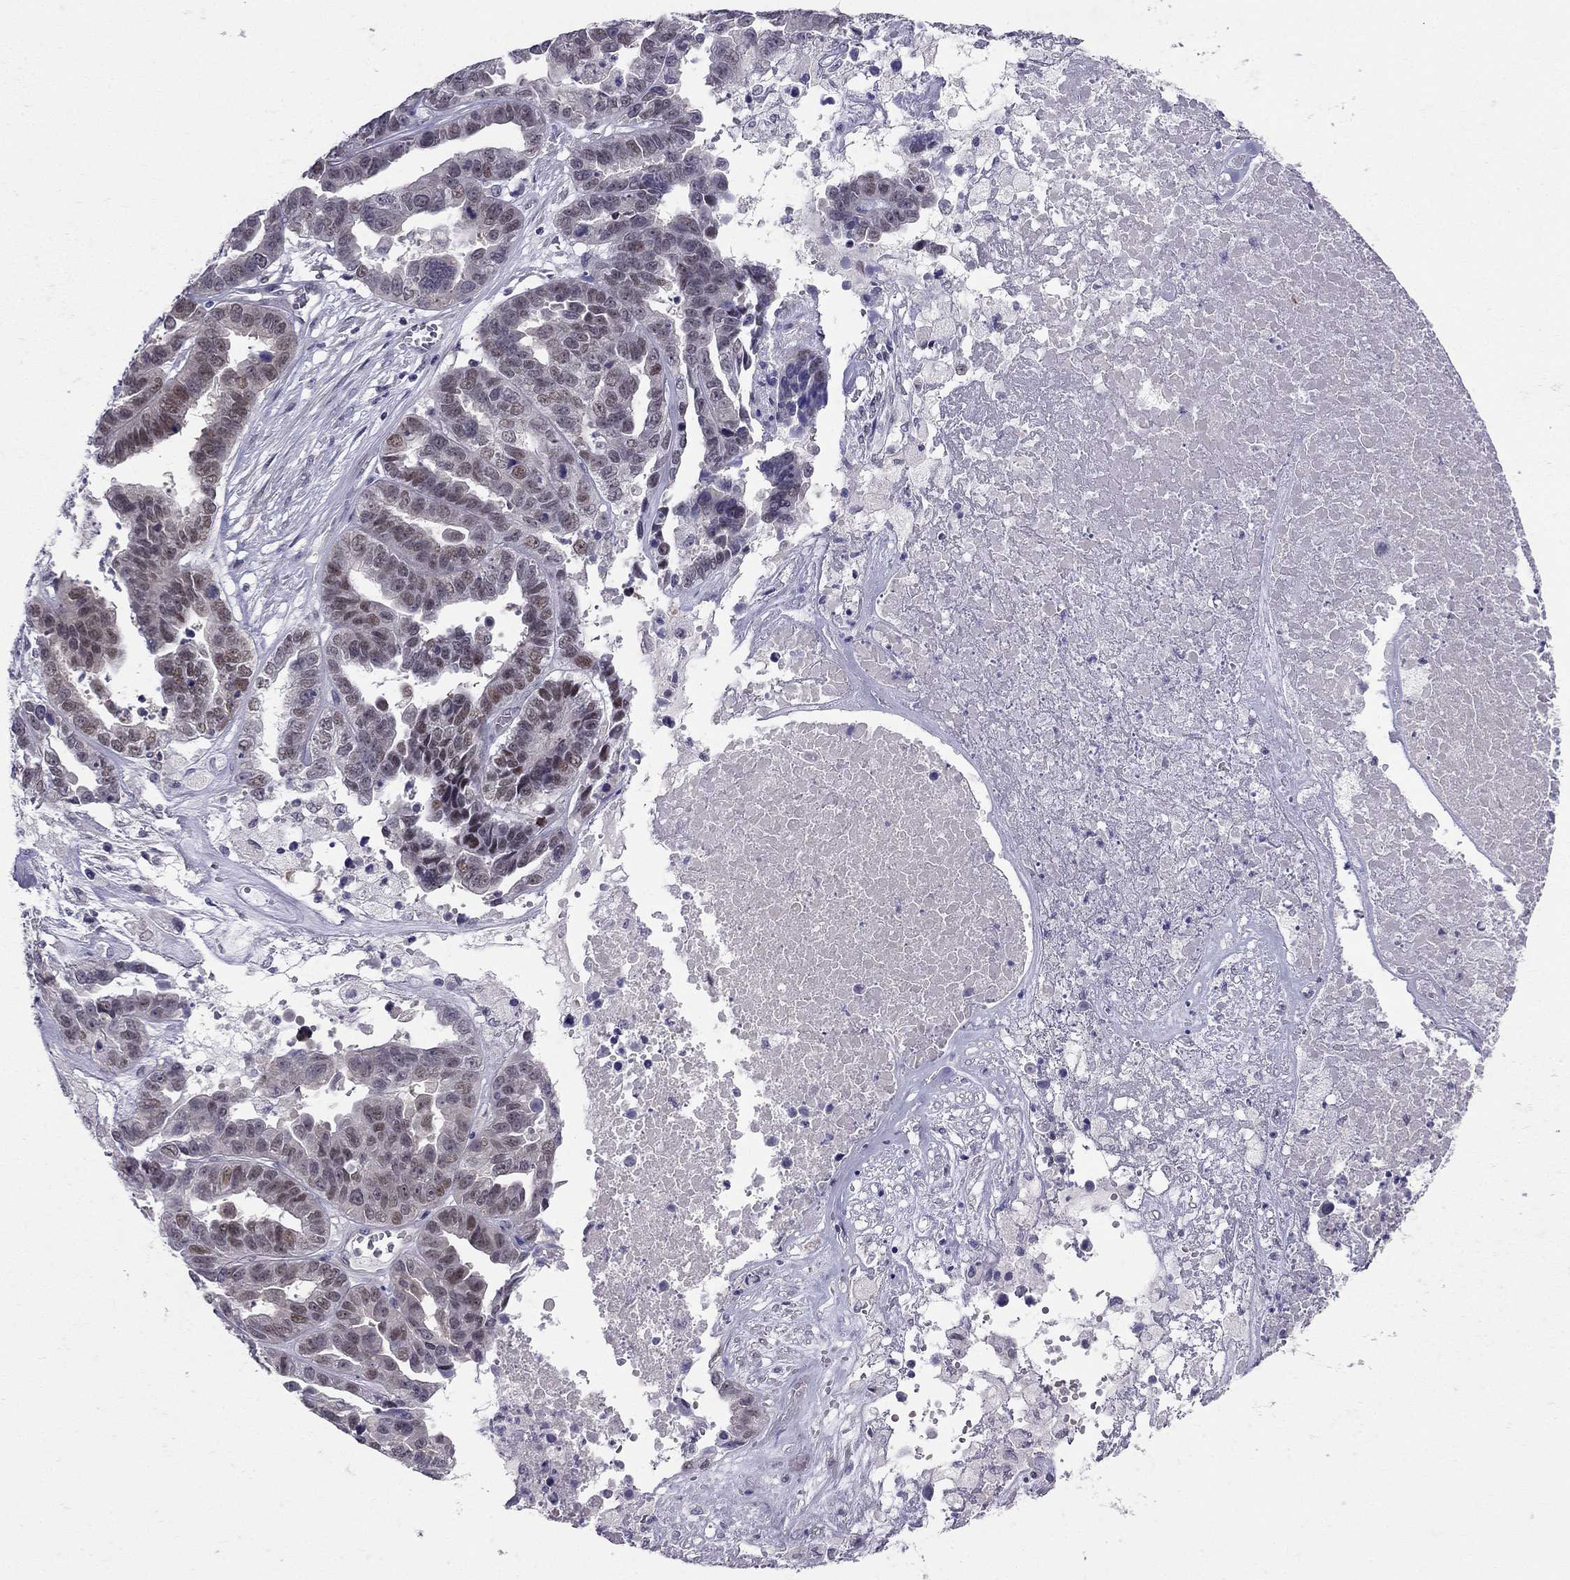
{"staining": {"intensity": "weak", "quantity": "<25%", "location": "nuclear"}, "tissue": "ovarian cancer", "cell_type": "Tumor cells", "image_type": "cancer", "snomed": [{"axis": "morphology", "description": "Cystadenocarcinoma, serous, NOS"}, {"axis": "topography", "description": "Ovary"}], "caption": "Tumor cells show no significant expression in ovarian serous cystadenocarcinoma.", "gene": "BAG5", "patient": {"sex": "female", "age": 87}}